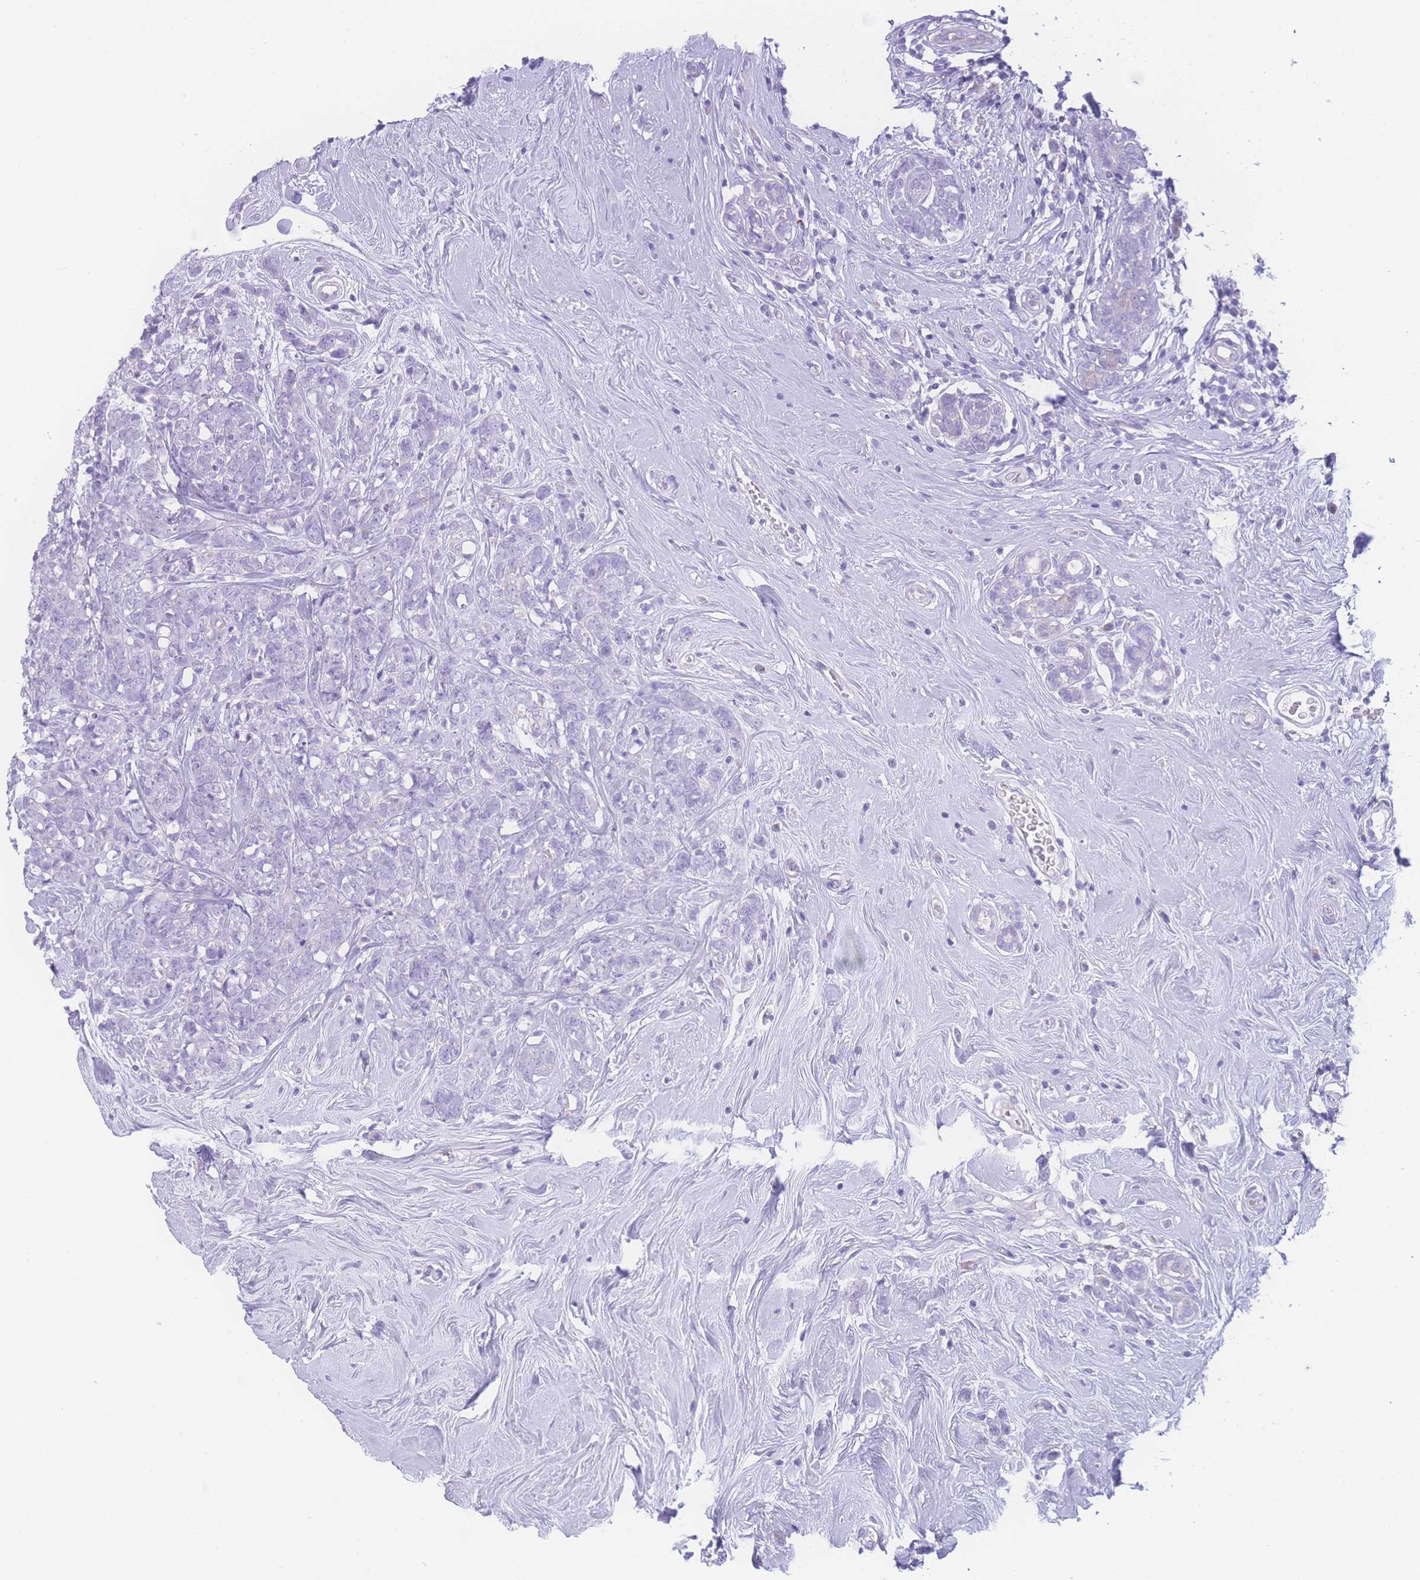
{"staining": {"intensity": "negative", "quantity": "none", "location": "none"}, "tissue": "breast cancer", "cell_type": "Tumor cells", "image_type": "cancer", "snomed": [{"axis": "morphology", "description": "Lobular carcinoma"}, {"axis": "topography", "description": "Breast"}], "caption": "DAB (3,3'-diaminobenzidine) immunohistochemical staining of lobular carcinoma (breast) reveals no significant positivity in tumor cells.", "gene": "NBEAL1", "patient": {"sex": "female", "age": 58}}